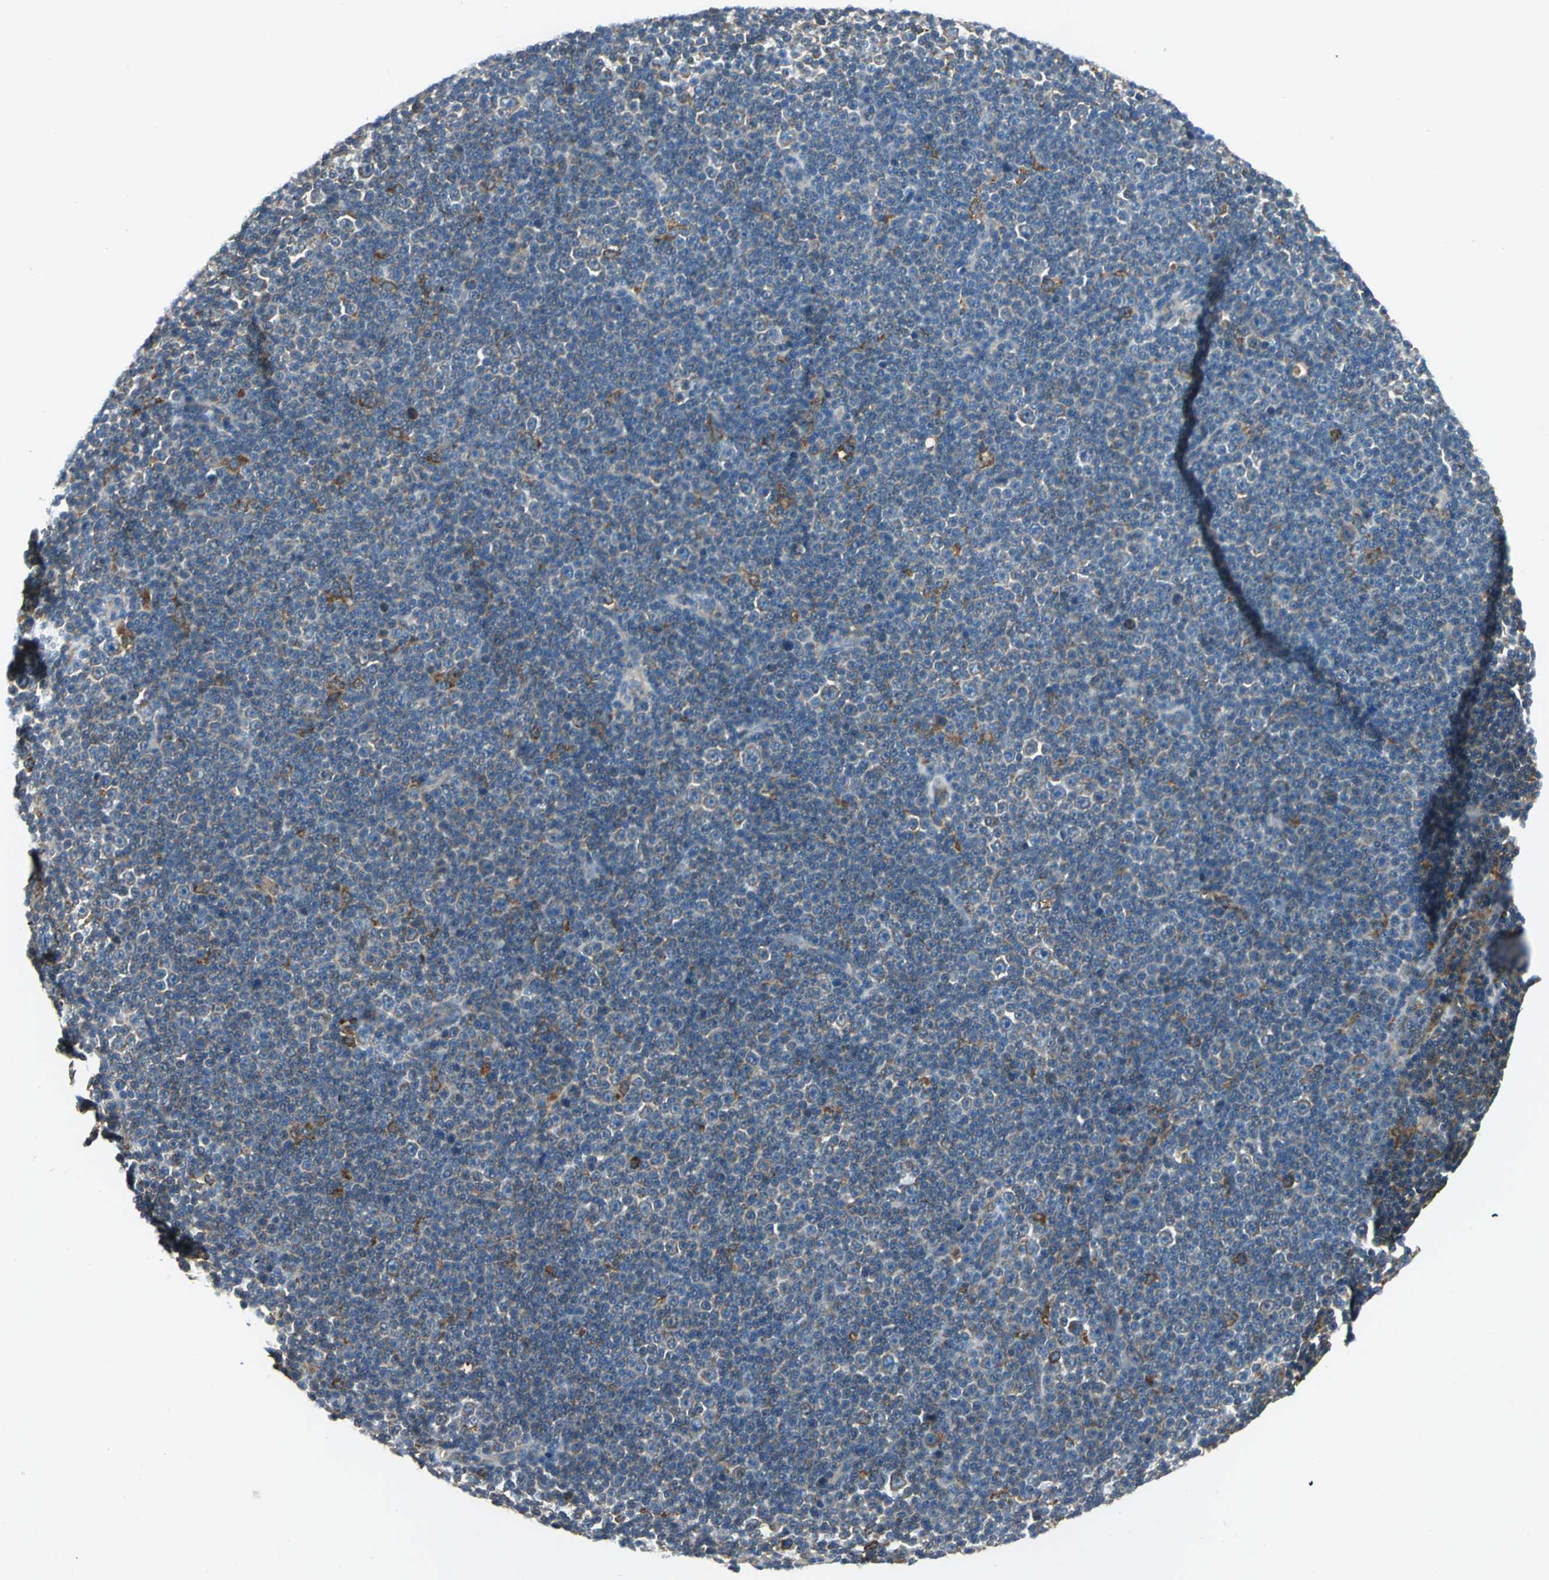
{"staining": {"intensity": "moderate", "quantity": "<25%", "location": "cytoplasmic/membranous"}, "tissue": "lymphoma", "cell_type": "Tumor cells", "image_type": "cancer", "snomed": [{"axis": "morphology", "description": "Malignant lymphoma, non-Hodgkin's type, Low grade"}, {"axis": "topography", "description": "Lymph node"}], "caption": "High-power microscopy captured an immunohistochemistry micrograph of low-grade malignant lymphoma, non-Hodgkin's type, revealing moderate cytoplasmic/membranous expression in approximately <25% of tumor cells.", "gene": "PDIA4", "patient": {"sex": "female", "age": 67}}